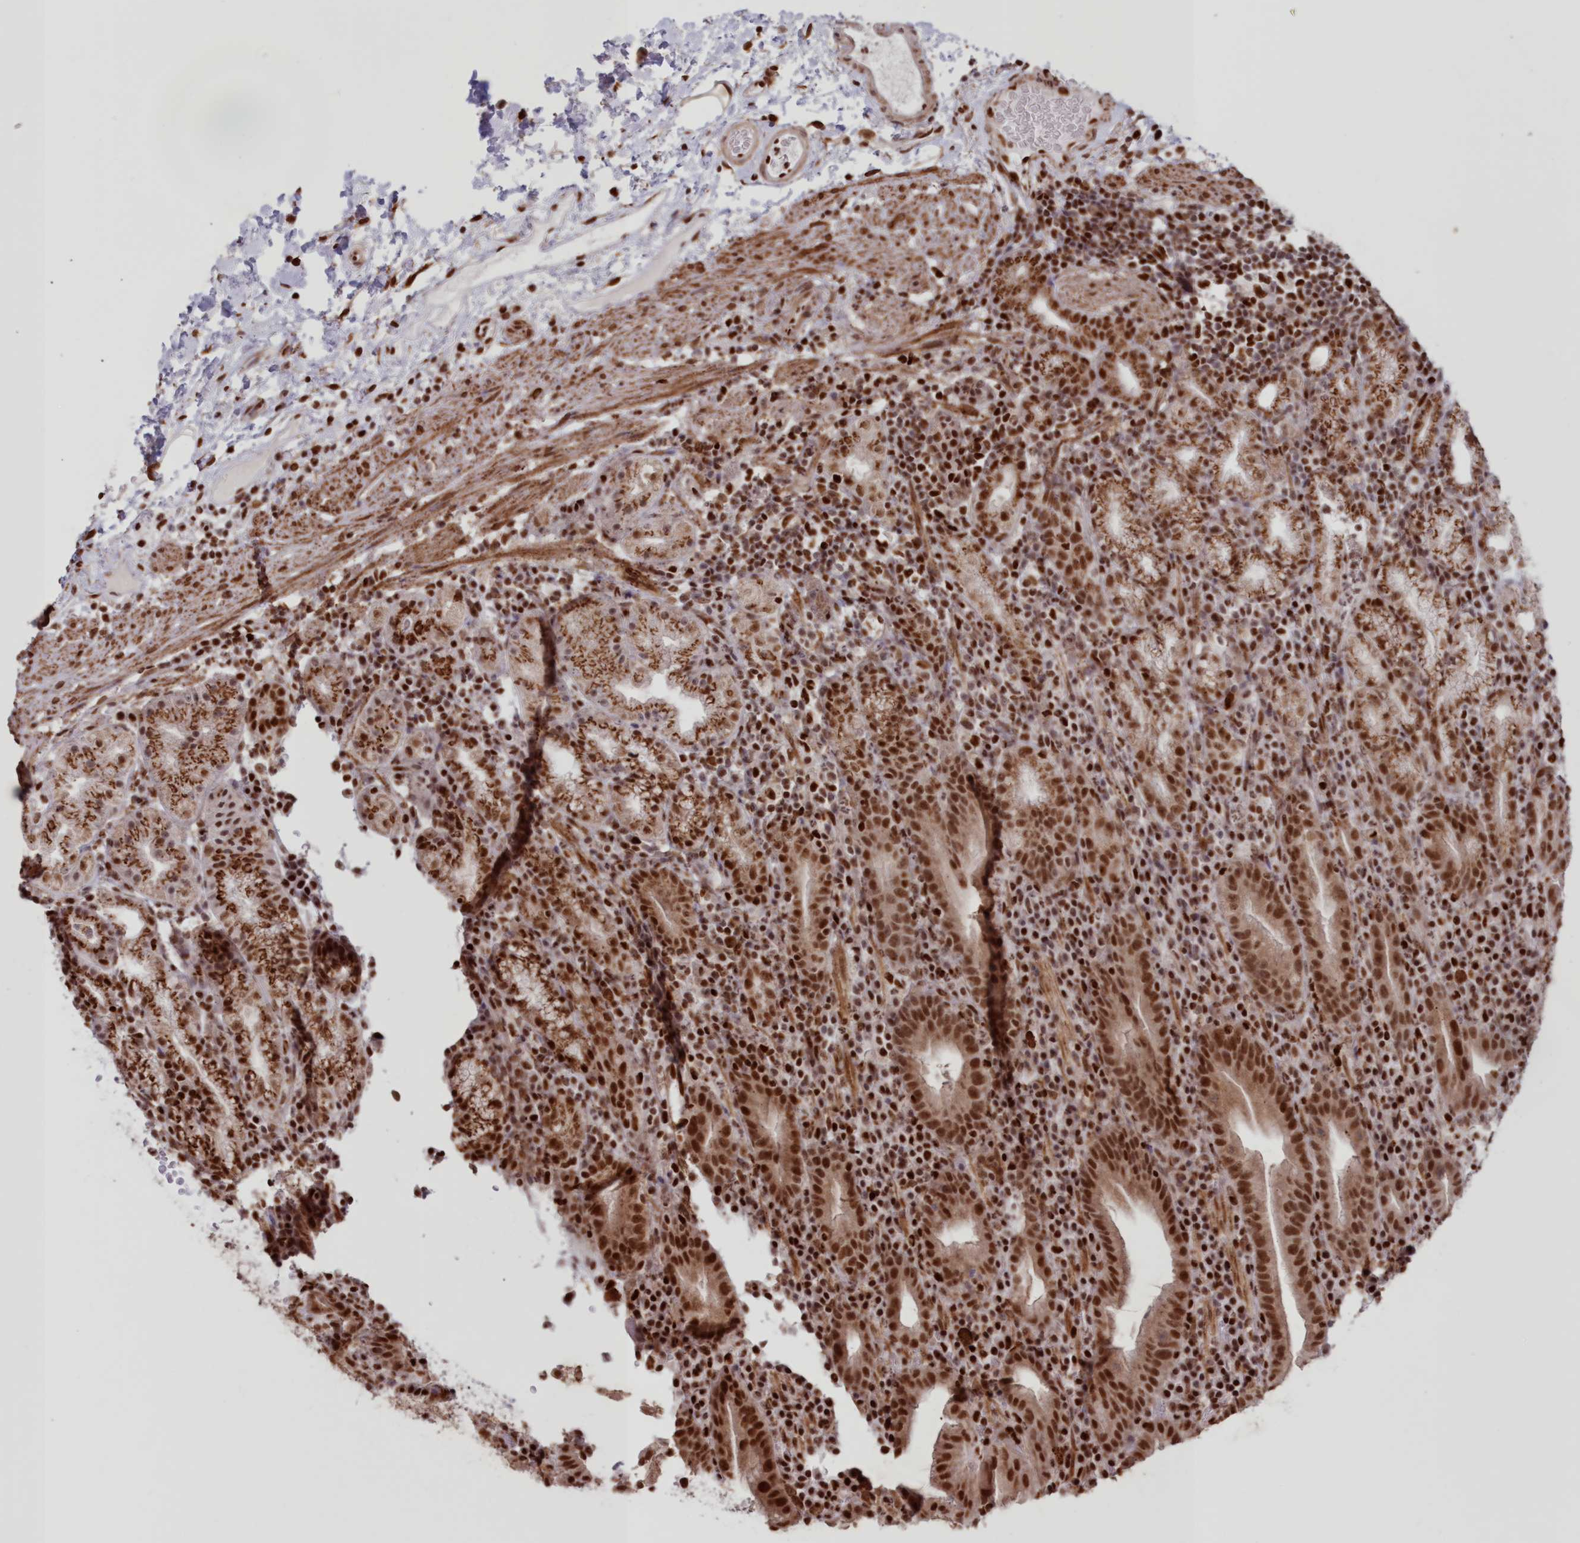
{"staining": {"intensity": "strong", "quantity": ">75%", "location": "cytoplasmic/membranous,nuclear"}, "tissue": "stomach", "cell_type": "Glandular cells", "image_type": "normal", "snomed": [{"axis": "morphology", "description": "Normal tissue, NOS"}, {"axis": "morphology", "description": "Inflammation, NOS"}, {"axis": "topography", "description": "Stomach"}], "caption": "Stomach stained for a protein exhibits strong cytoplasmic/membranous,nuclear positivity in glandular cells. (DAB IHC with brightfield microscopy, high magnification).", "gene": "POLR2B", "patient": {"sex": "male", "age": 79}}